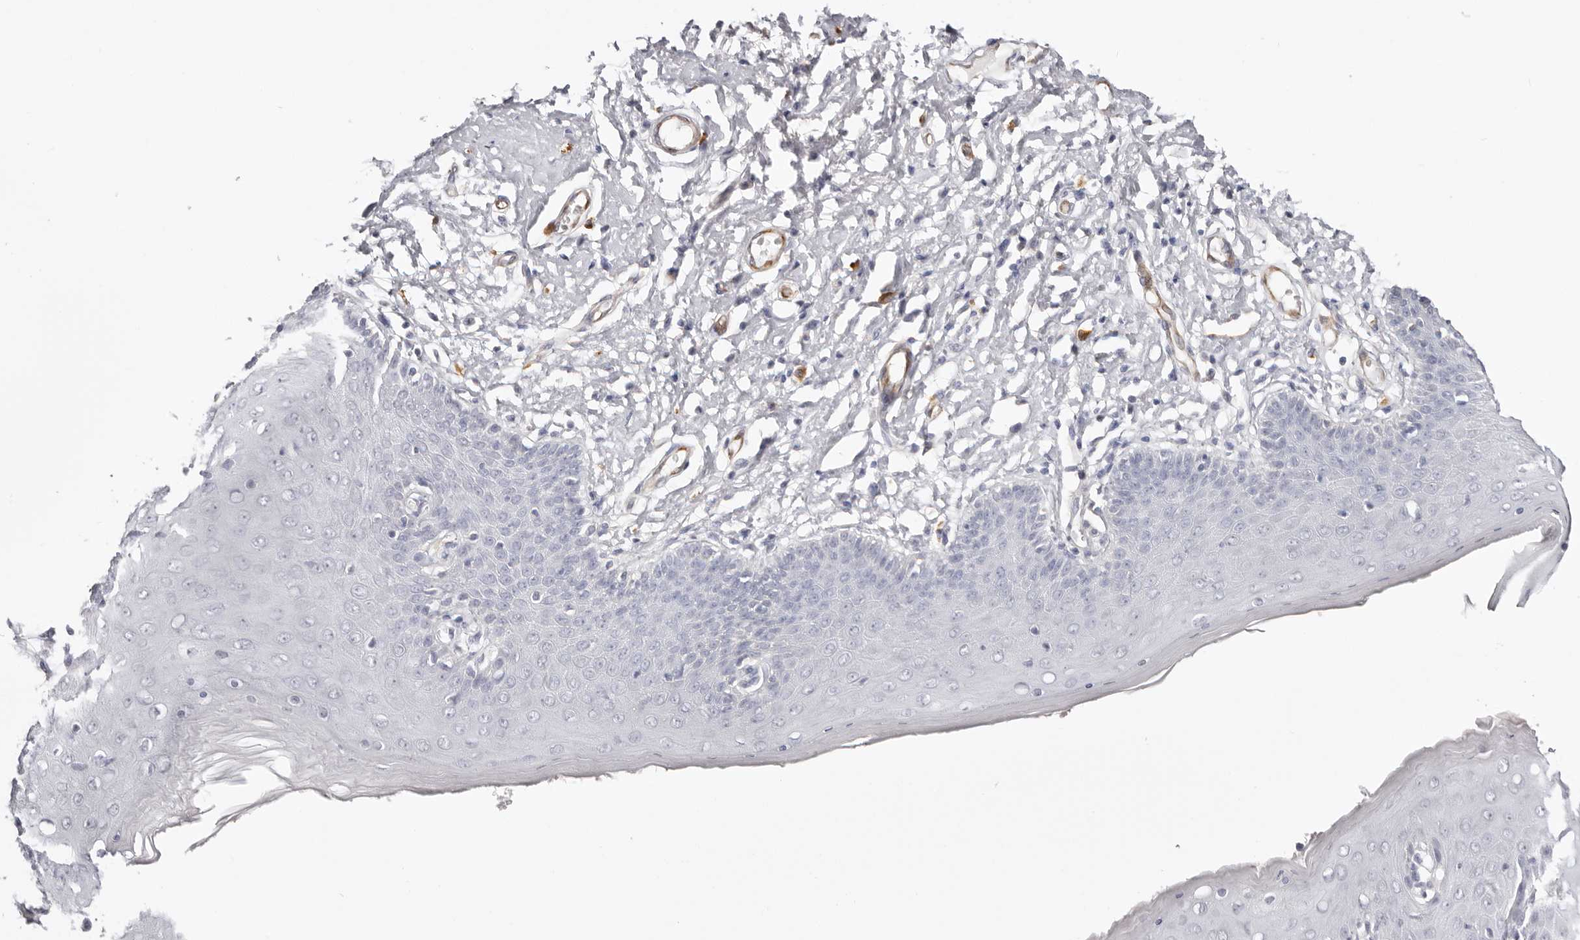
{"staining": {"intensity": "moderate", "quantity": "<25%", "location": "cytoplasmic/membranous"}, "tissue": "skin", "cell_type": "Epidermal cells", "image_type": "normal", "snomed": [{"axis": "morphology", "description": "Normal tissue, NOS"}, {"axis": "topography", "description": "Vulva"}], "caption": "Immunohistochemical staining of benign skin displays <25% levels of moderate cytoplasmic/membranous protein positivity in approximately <25% of epidermal cells.", "gene": "PKDCC", "patient": {"sex": "female", "age": 66}}